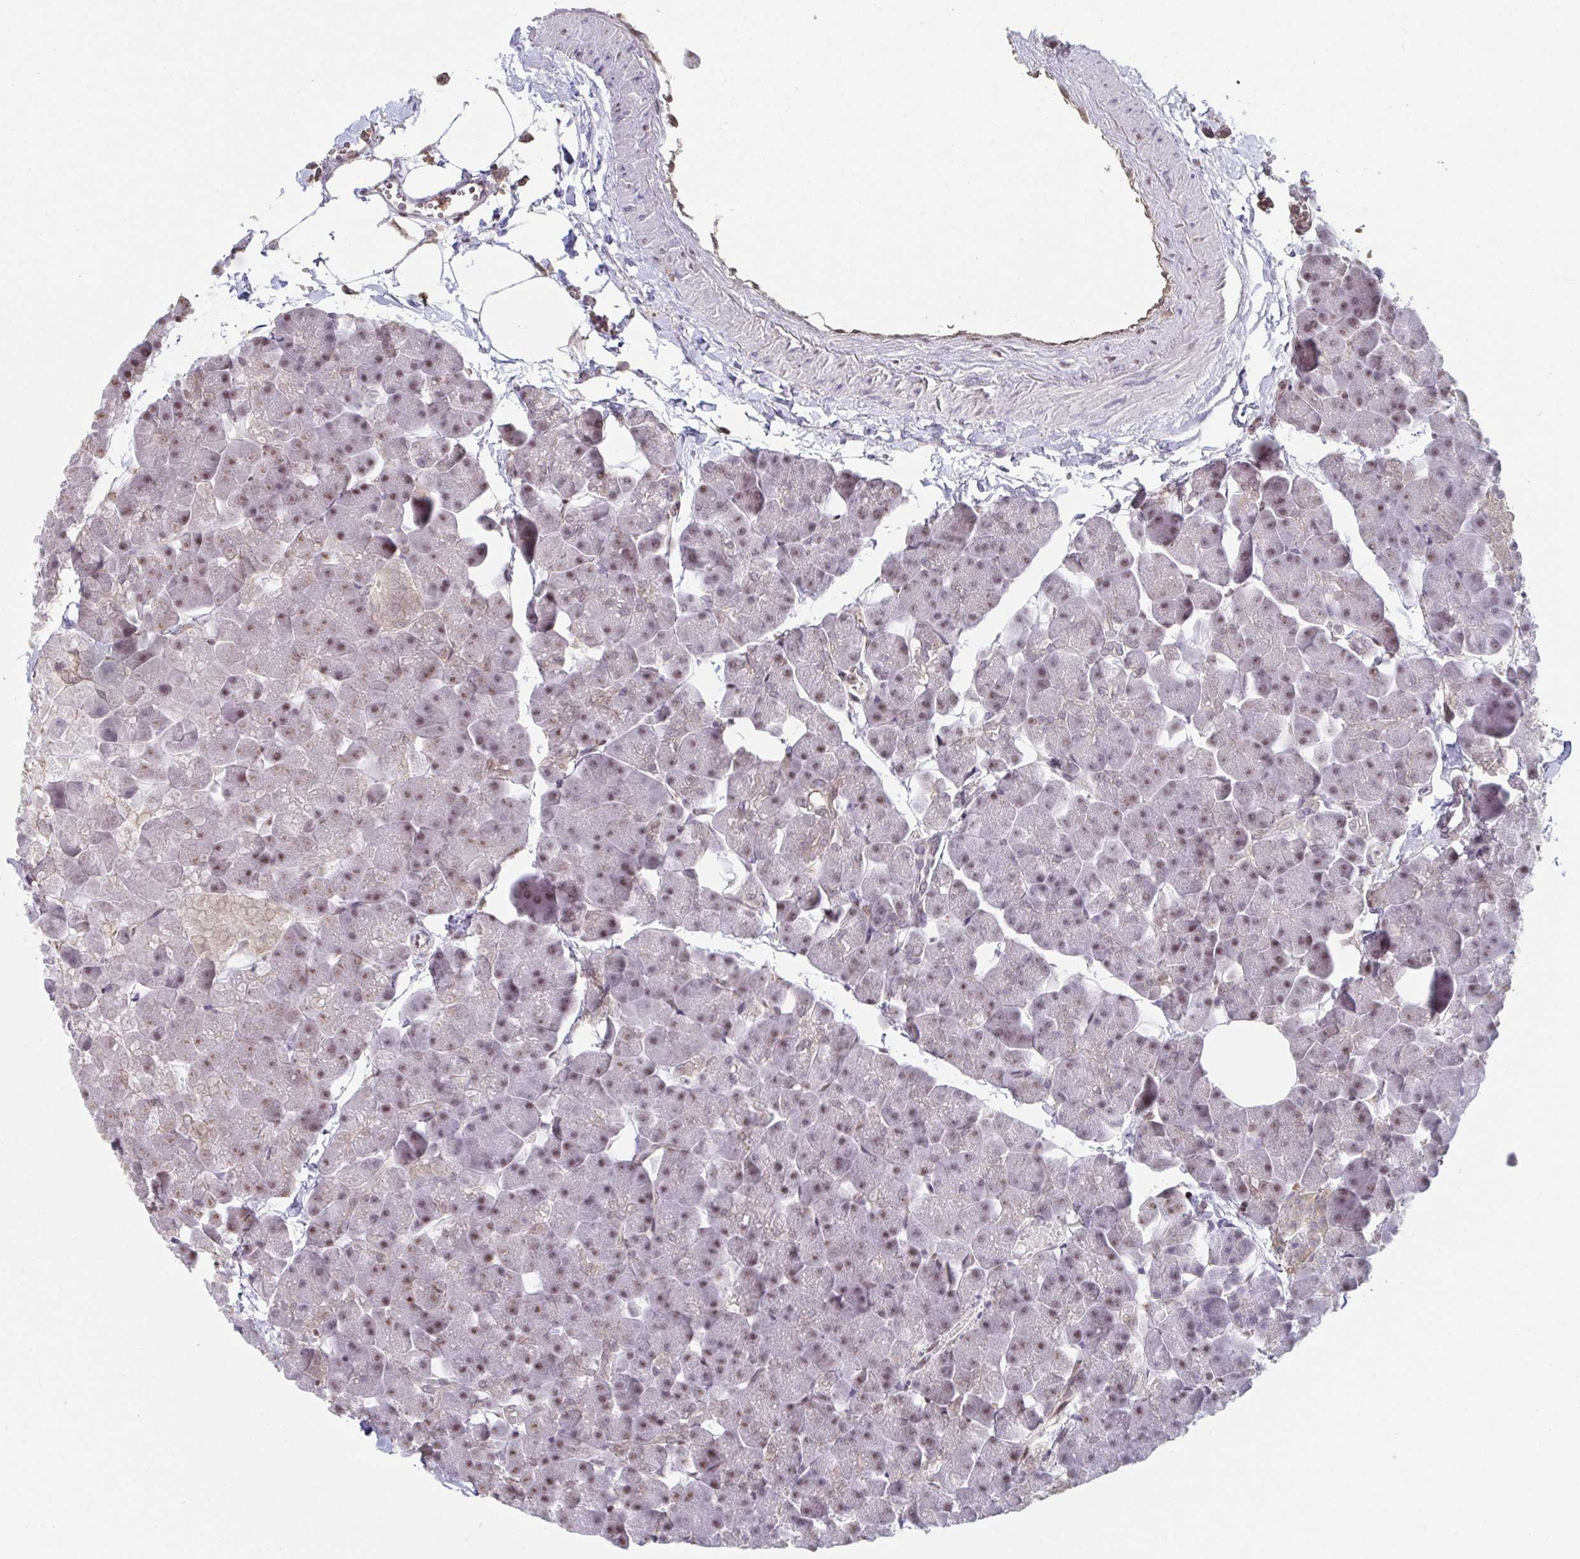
{"staining": {"intensity": "moderate", "quantity": ">75%", "location": "nuclear"}, "tissue": "pancreas", "cell_type": "Exocrine glandular cells", "image_type": "normal", "snomed": [{"axis": "morphology", "description": "Normal tissue, NOS"}, {"axis": "topography", "description": "Pancreas"}], "caption": "The histopathology image displays staining of unremarkable pancreas, revealing moderate nuclear protein expression (brown color) within exocrine glandular cells. (Stains: DAB (3,3'-diaminobenzidine) in brown, nuclei in blue, Microscopy: brightfield microscopy at high magnification).", "gene": "ACD", "patient": {"sex": "male", "age": 35}}